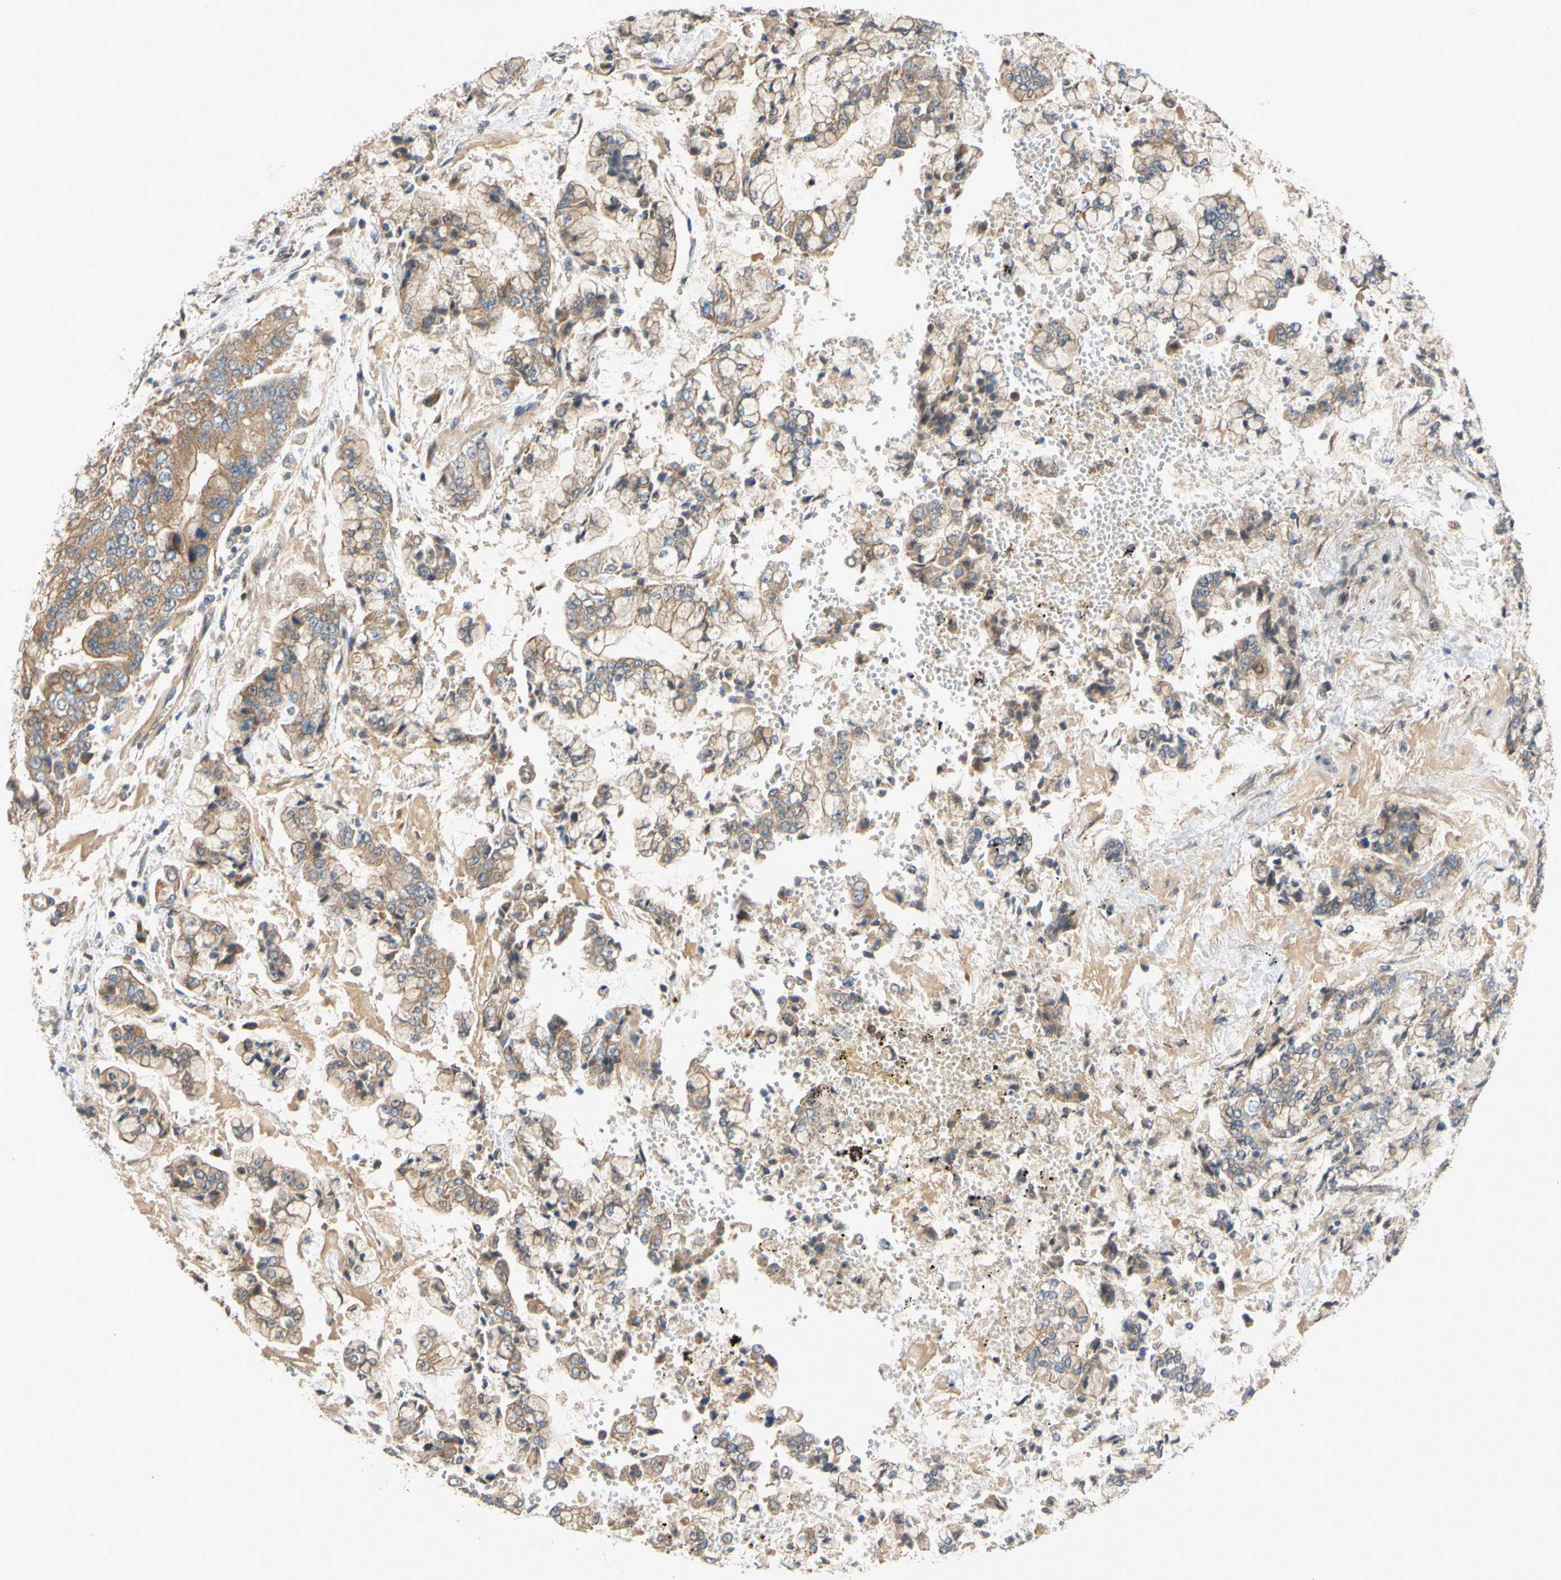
{"staining": {"intensity": "moderate", "quantity": ">75%", "location": "cytoplasmic/membranous"}, "tissue": "stomach cancer", "cell_type": "Tumor cells", "image_type": "cancer", "snomed": [{"axis": "morphology", "description": "Adenocarcinoma, NOS"}, {"axis": "topography", "description": "Stomach"}], "caption": "Protein expression analysis of human adenocarcinoma (stomach) reveals moderate cytoplasmic/membranous expression in about >75% of tumor cells. (DAB (3,3'-diaminobenzidine) = brown stain, brightfield microscopy at high magnification).", "gene": "MBTPS2", "patient": {"sex": "male", "age": 76}}